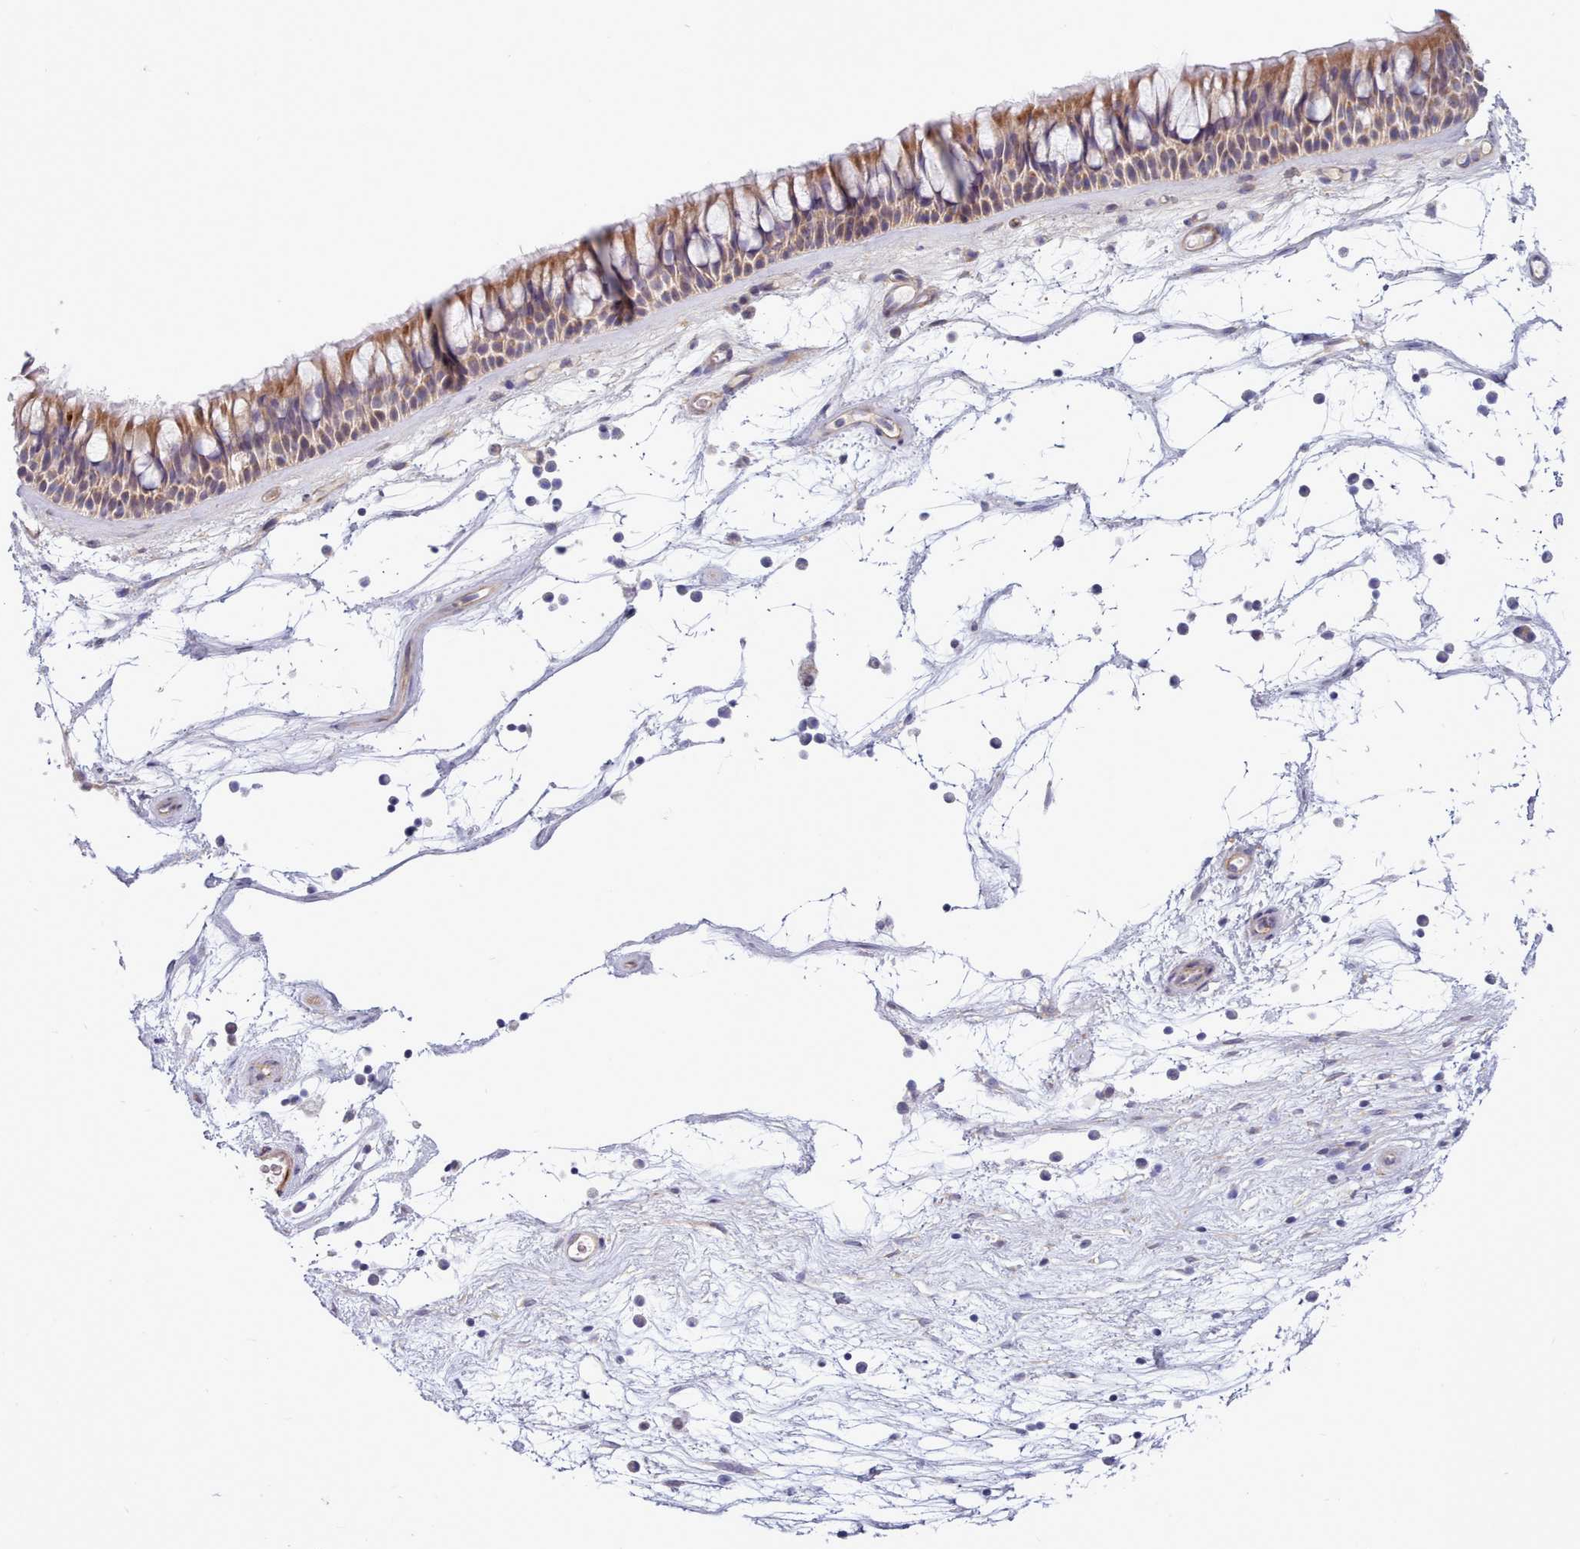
{"staining": {"intensity": "moderate", "quantity": ">75%", "location": "cytoplasmic/membranous"}, "tissue": "nasopharynx", "cell_type": "Respiratory epithelial cells", "image_type": "normal", "snomed": [{"axis": "morphology", "description": "Normal tissue, NOS"}, {"axis": "topography", "description": "Nasopharynx"}], "caption": "This photomicrograph reveals benign nasopharynx stained with IHC to label a protein in brown. The cytoplasmic/membranous of respiratory epithelial cells show moderate positivity for the protein. Nuclei are counter-stained blue.", "gene": "MRPL21", "patient": {"sex": "male", "age": 64}}